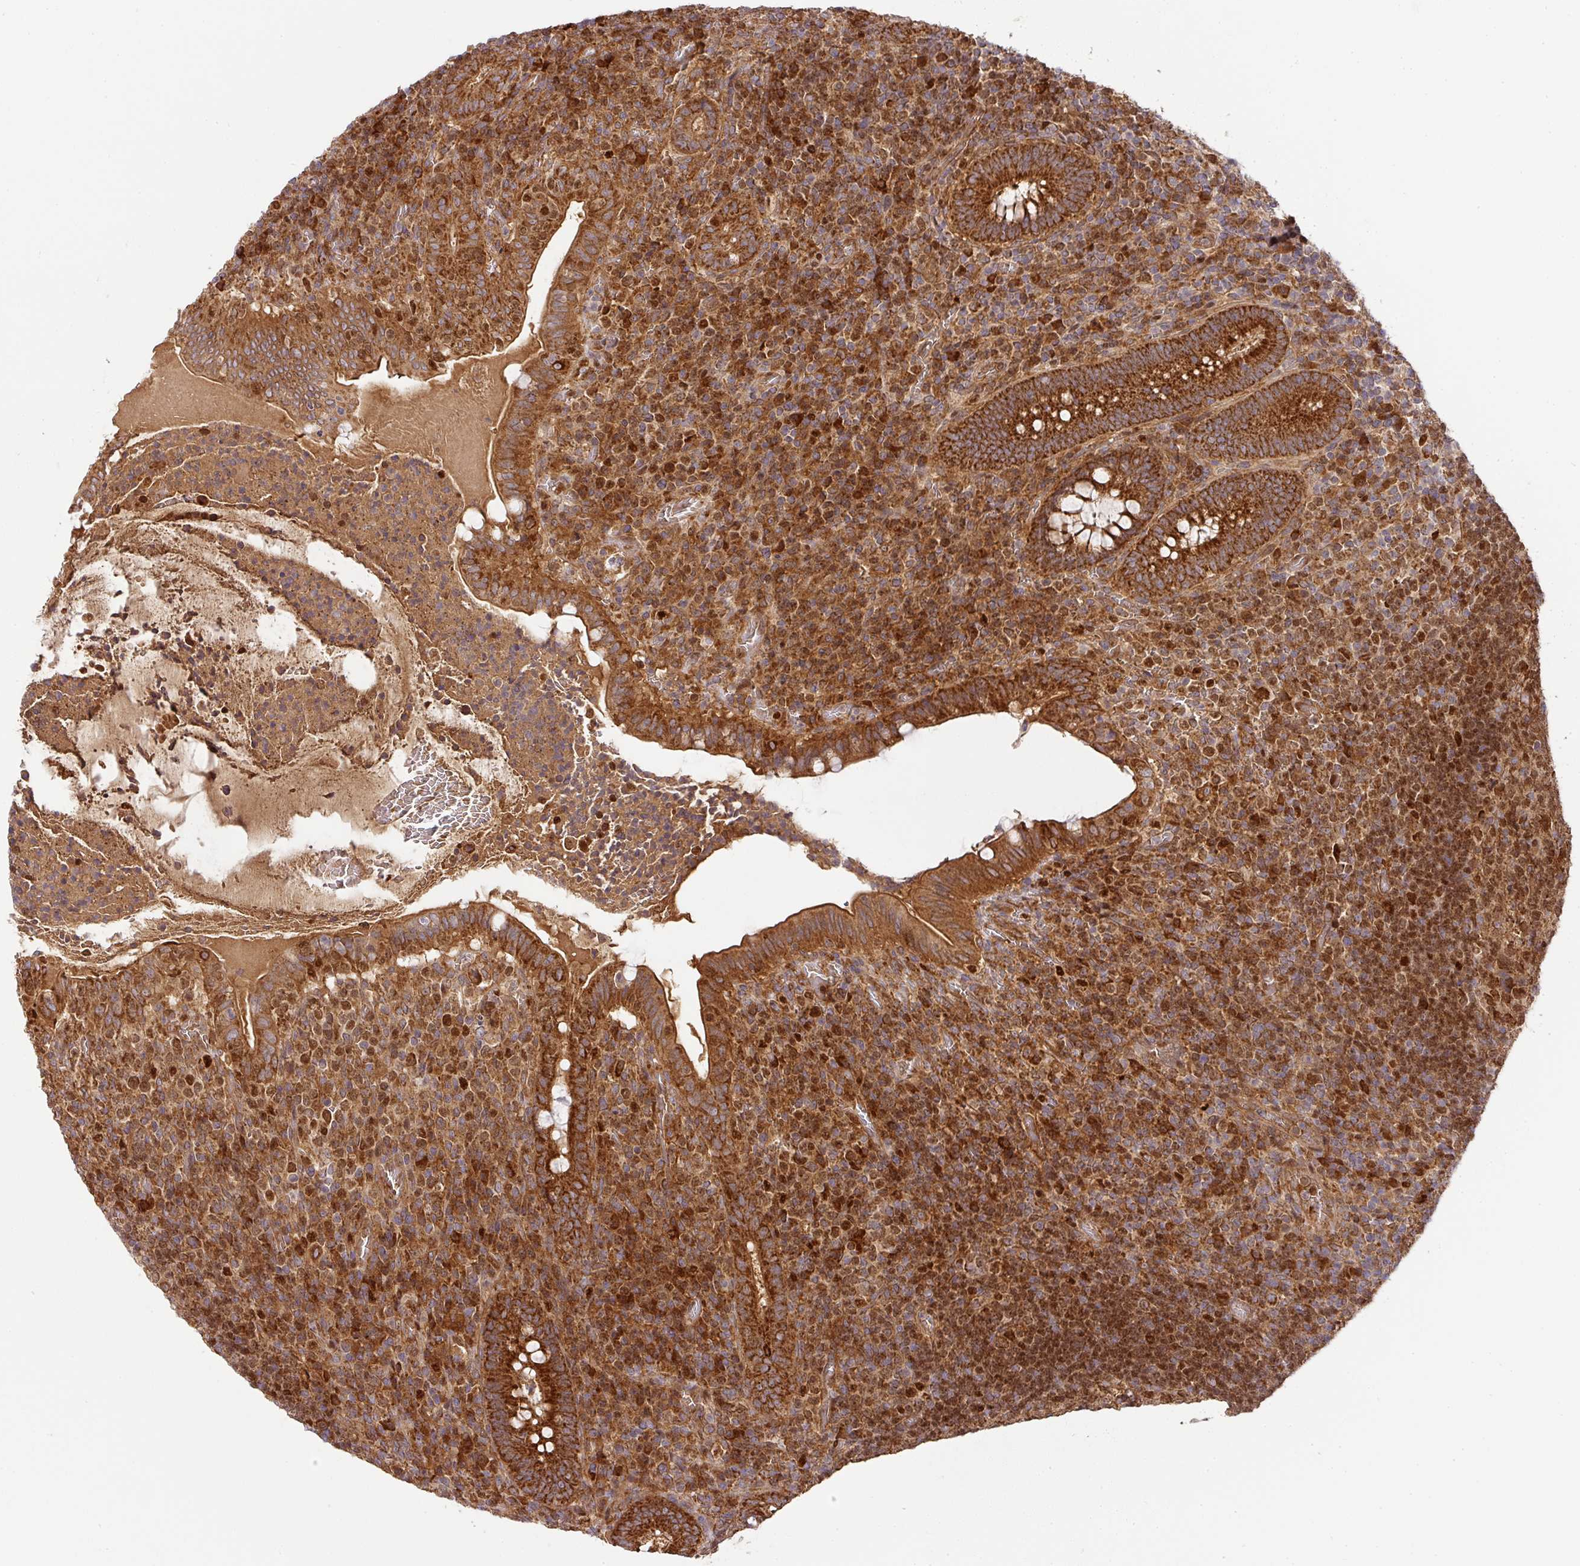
{"staining": {"intensity": "strong", "quantity": ">75%", "location": "cytoplasmic/membranous"}, "tissue": "appendix", "cell_type": "Glandular cells", "image_type": "normal", "snomed": [{"axis": "morphology", "description": "Normal tissue, NOS"}, {"axis": "topography", "description": "Appendix"}], "caption": "Immunohistochemistry (IHC) staining of unremarkable appendix, which displays high levels of strong cytoplasmic/membranous staining in about >75% of glandular cells indicating strong cytoplasmic/membranous protein positivity. The staining was performed using DAB (brown) for protein detection and nuclei were counterstained in hematoxylin (blue).", "gene": "MALSU1", "patient": {"sex": "female", "age": 43}}